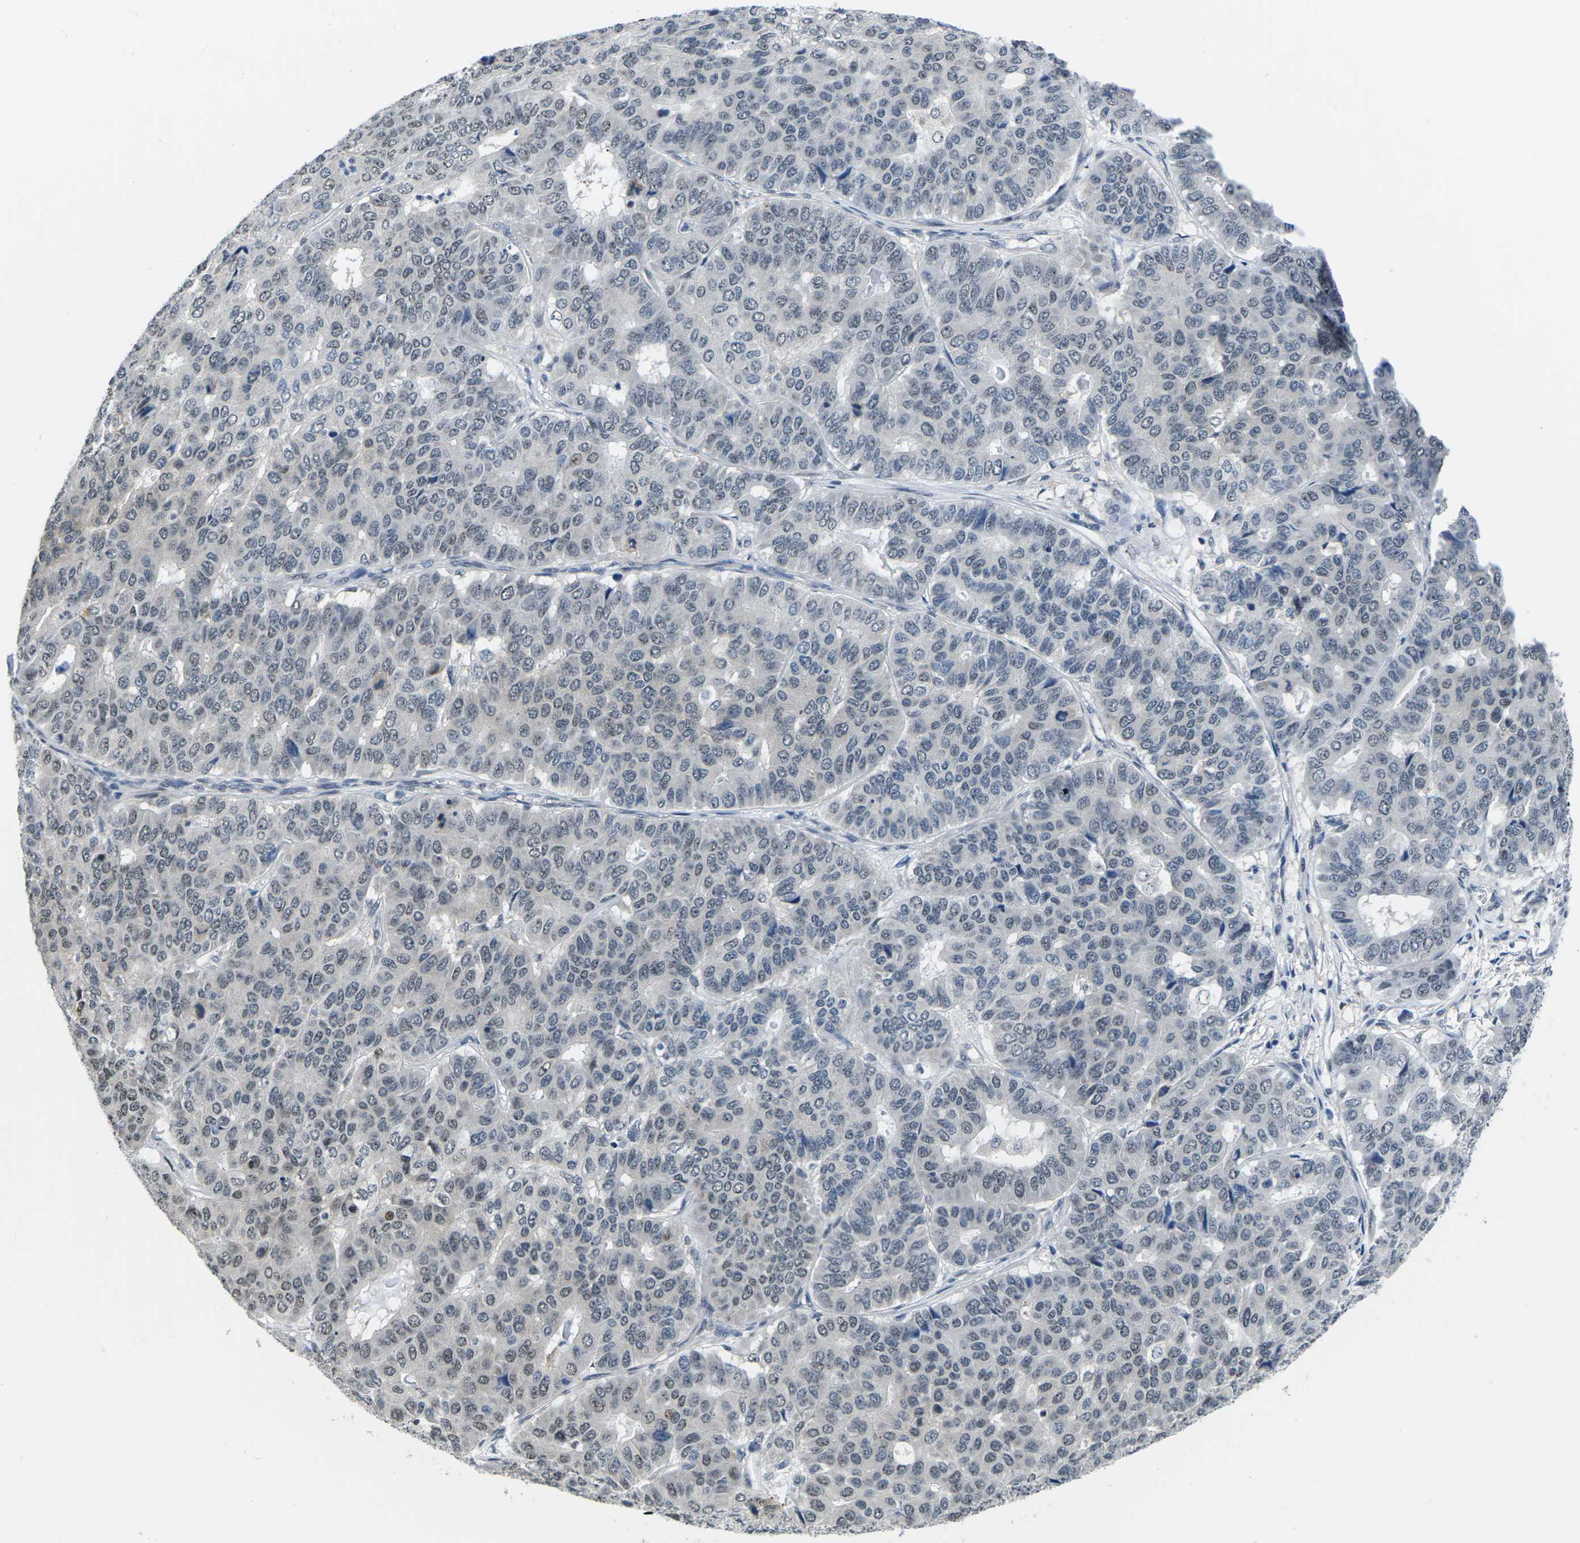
{"staining": {"intensity": "weak", "quantity": "<25%", "location": "nuclear"}, "tissue": "pancreatic cancer", "cell_type": "Tumor cells", "image_type": "cancer", "snomed": [{"axis": "morphology", "description": "Adenocarcinoma, NOS"}, {"axis": "topography", "description": "Pancreas"}], "caption": "There is no significant positivity in tumor cells of adenocarcinoma (pancreatic).", "gene": "NSRP1", "patient": {"sex": "male", "age": 50}}